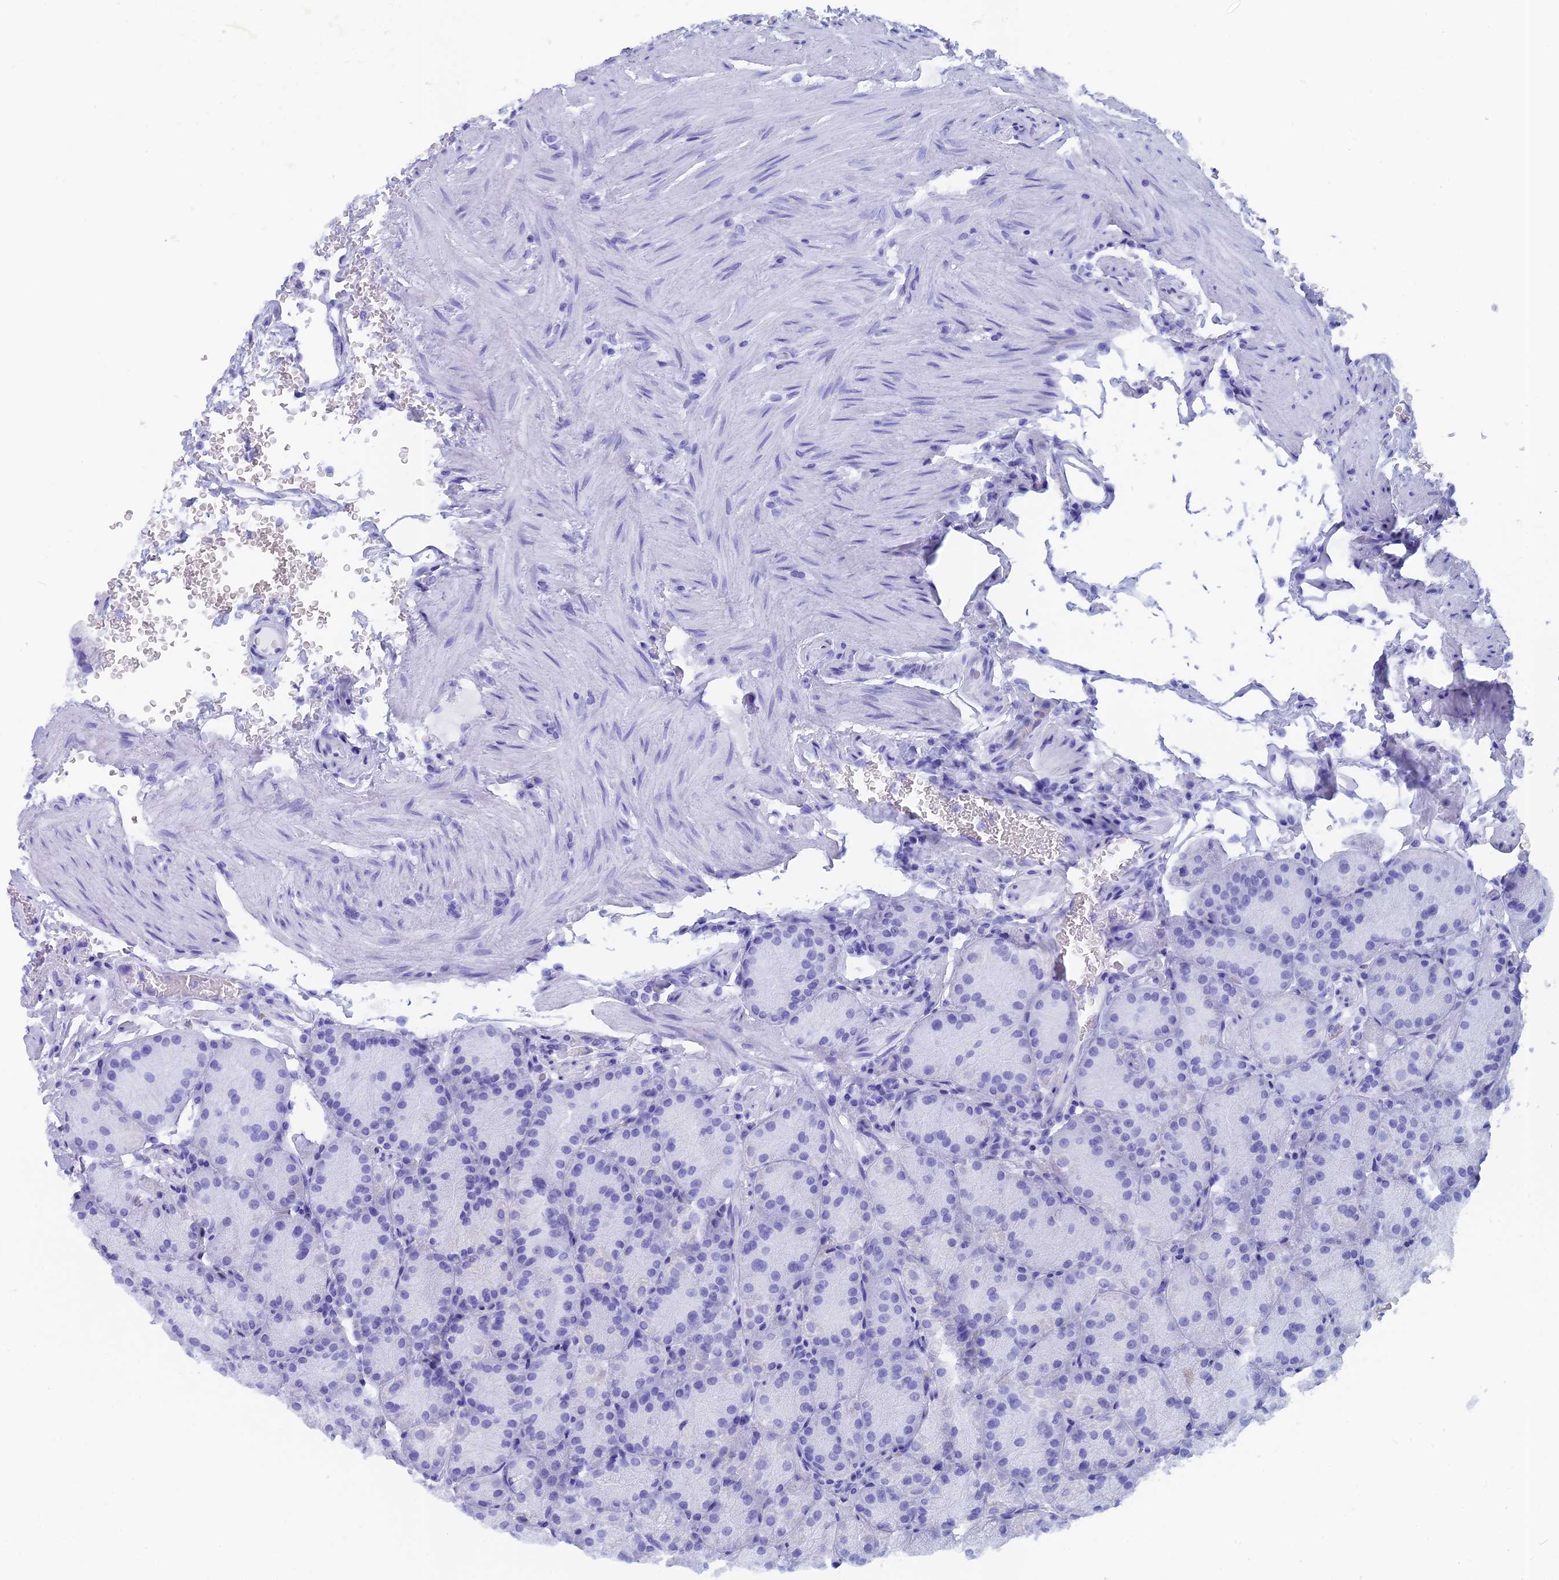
{"staining": {"intensity": "negative", "quantity": "none", "location": "none"}, "tissue": "stomach", "cell_type": "Glandular cells", "image_type": "normal", "snomed": [{"axis": "morphology", "description": "Normal tissue, NOS"}, {"axis": "topography", "description": "Stomach, upper"}, {"axis": "topography", "description": "Stomach, lower"}], "caption": "Immunohistochemistry photomicrograph of benign stomach: human stomach stained with DAB demonstrates no significant protein positivity in glandular cells.", "gene": "CAPS", "patient": {"sex": "male", "age": 80}}